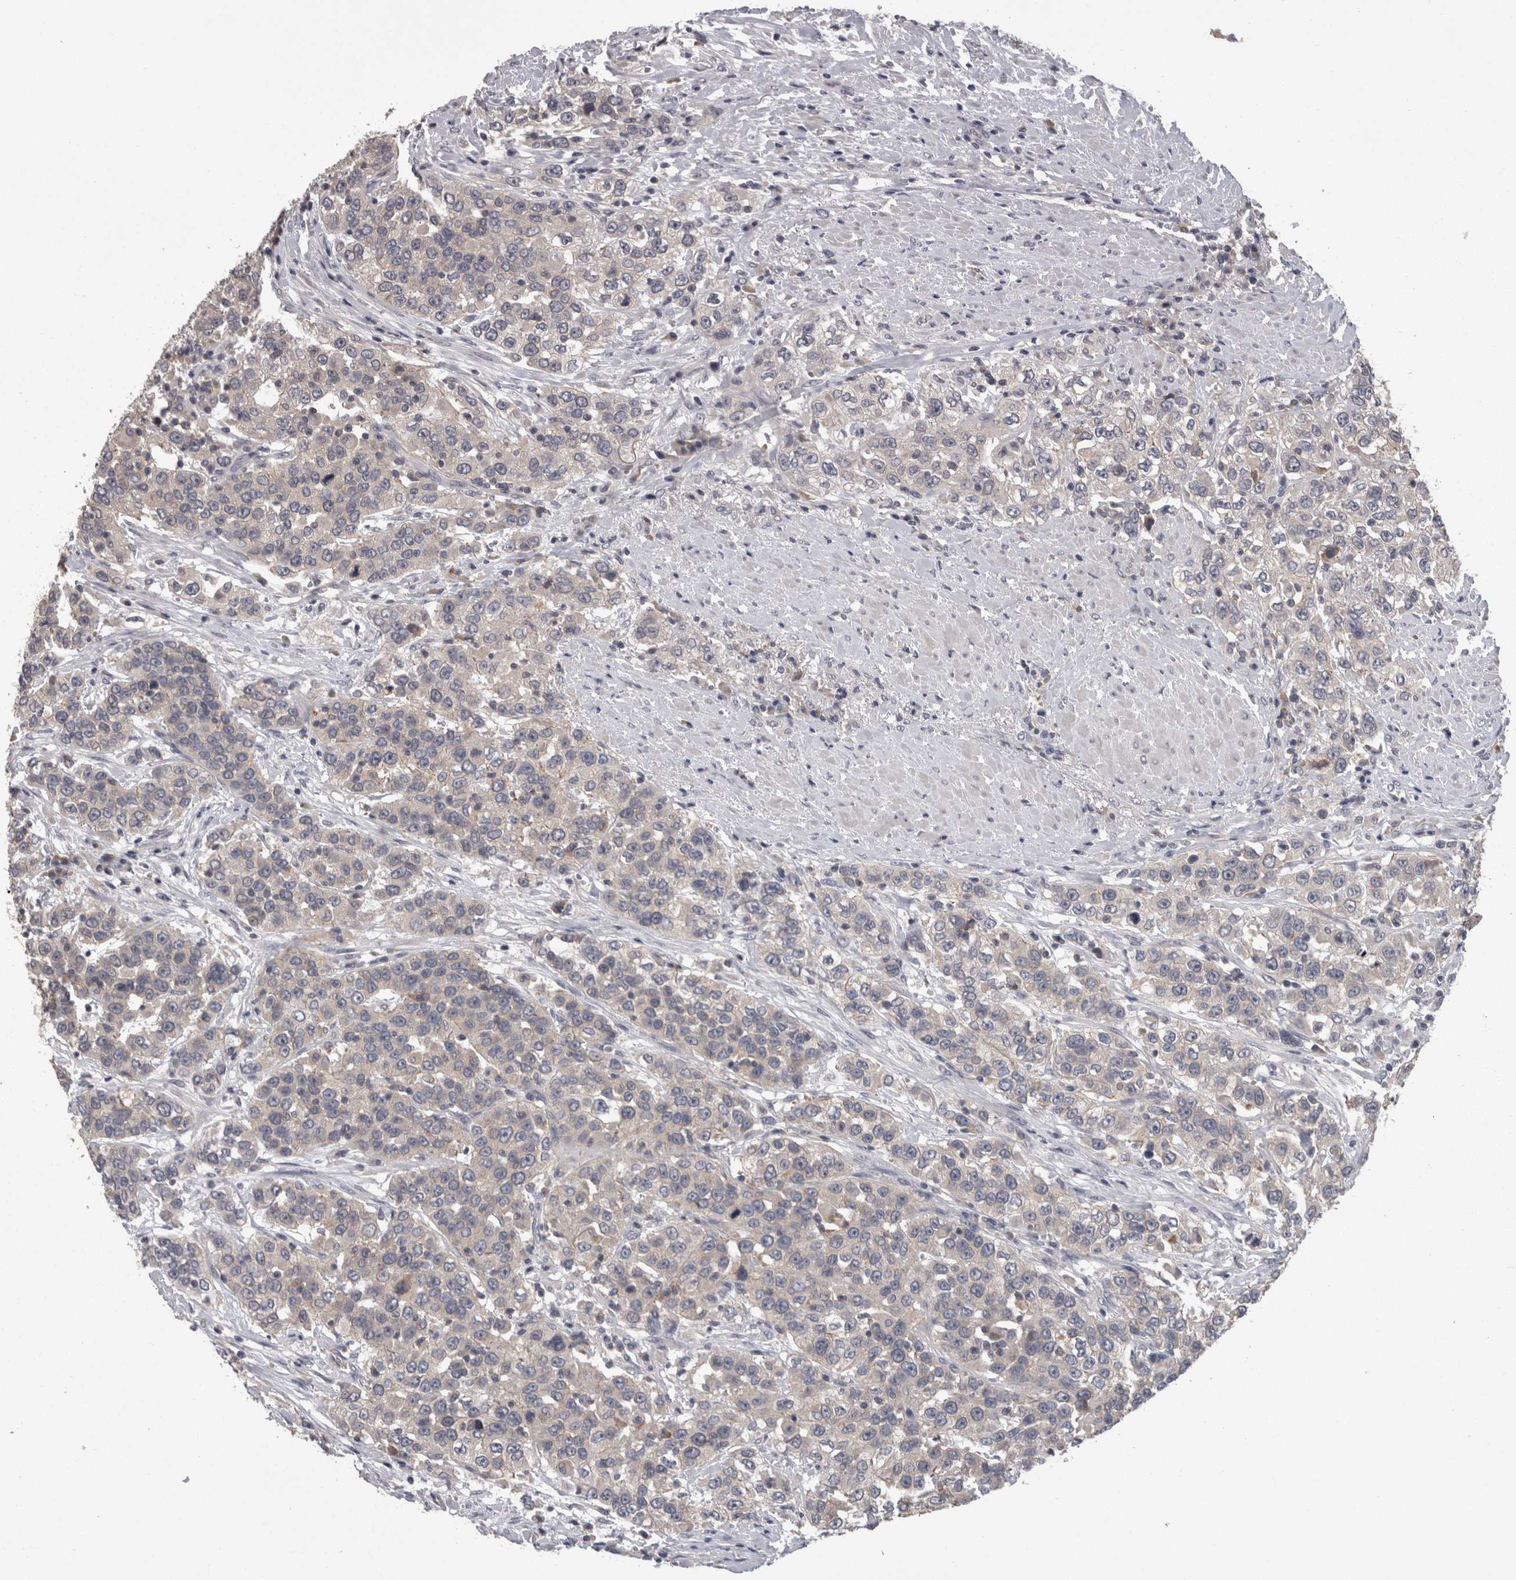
{"staining": {"intensity": "negative", "quantity": "none", "location": "none"}, "tissue": "urothelial cancer", "cell_type": "Tumor cells", "image_type": "cancer", "snomed": [{"axis": "morphology", "description": "Urothelial carcinoma, High grade"}, {"axis": "topography", "description": "Urinary bladder"}], "caption": "Protein analysis of urothelial cancer displays no significant positivity in tumor cells.", "gene": "PON3", "patient": {"sex": "female", "age": 80}}